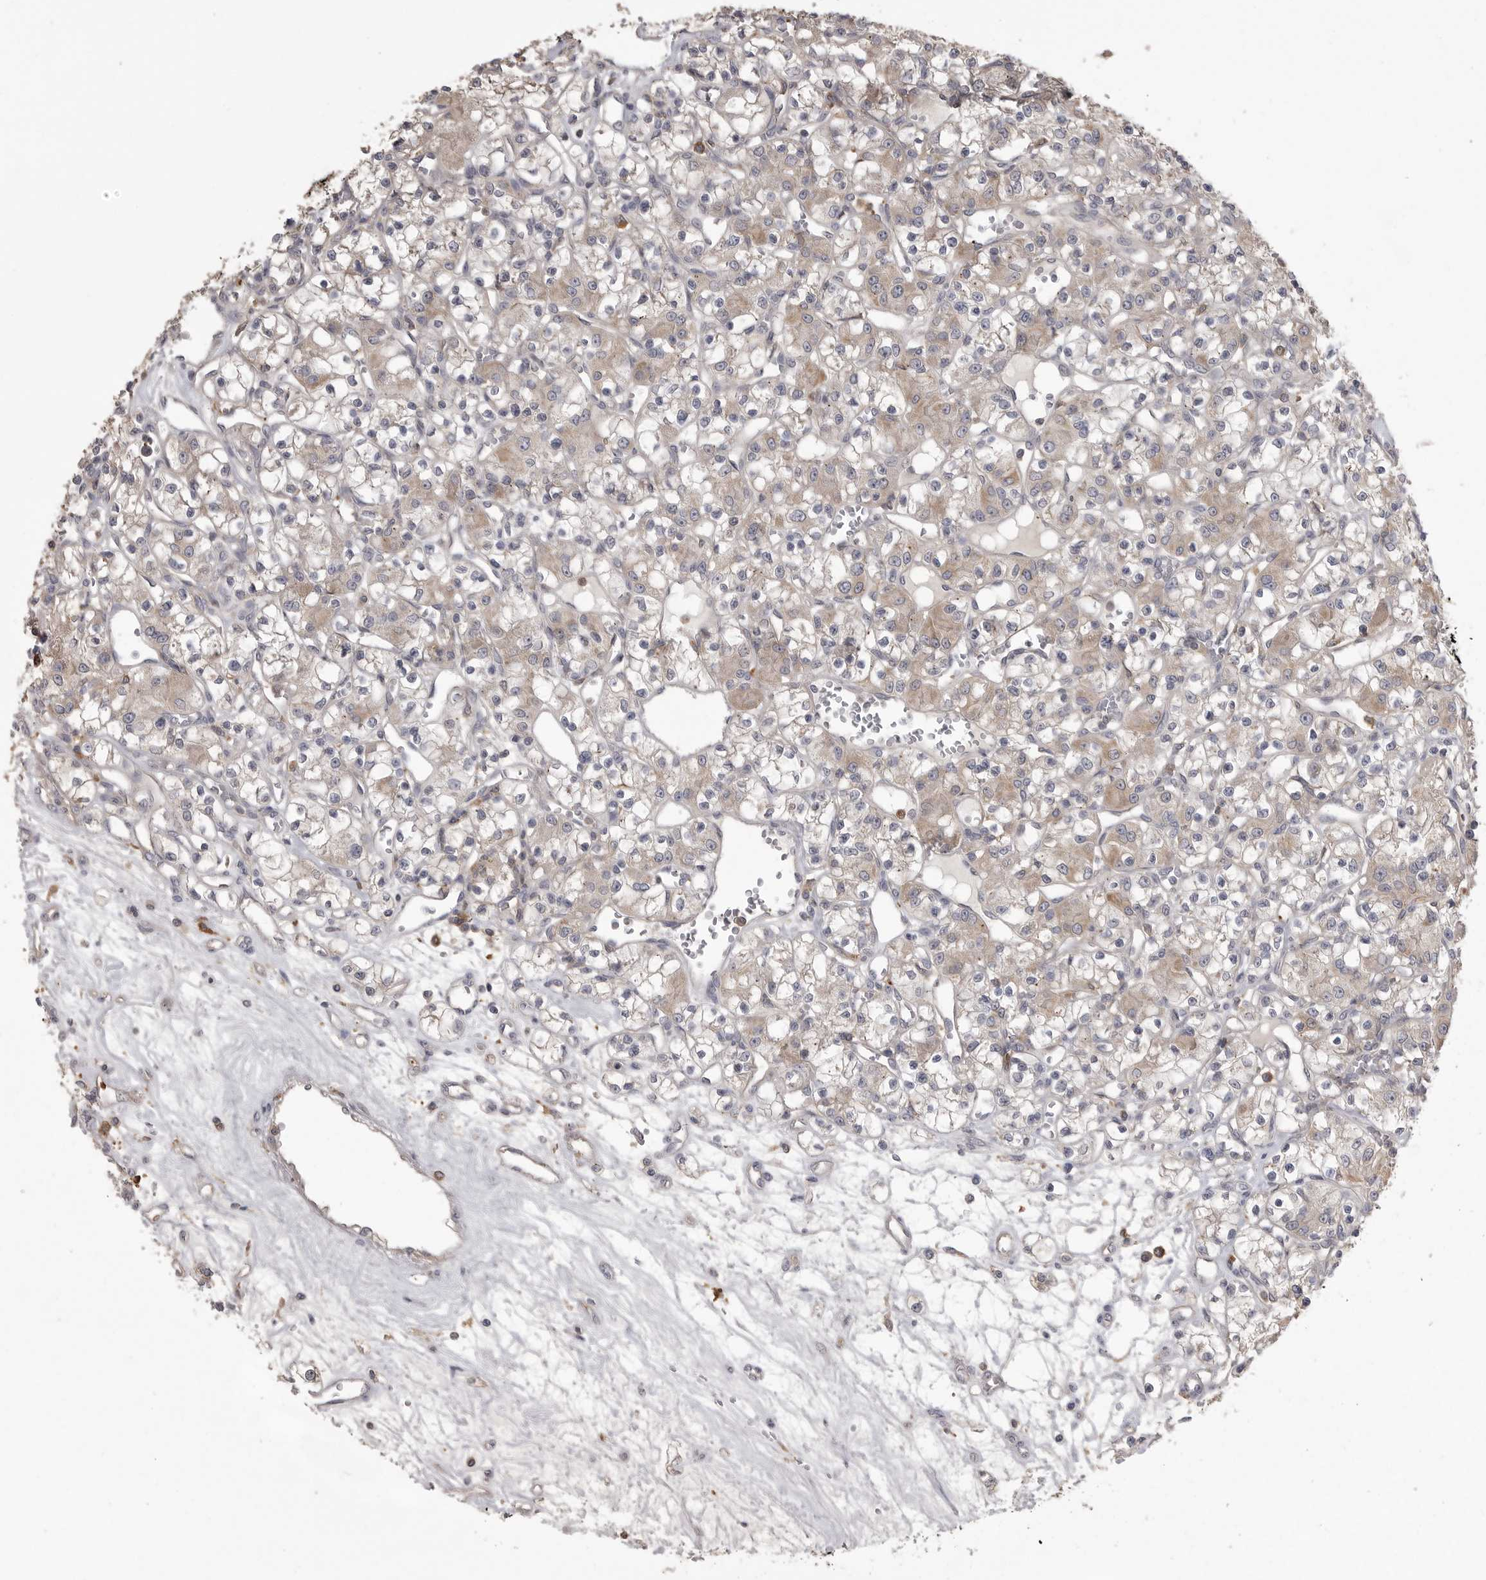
{"staining": {"intensity": "moderate", "quantity": "<25%", "location": "cytoplasmic/membranous"}, "tissue": "renal cancer", "cell_type": "Tumor cells", "image_type": "cancer", "snomed": [{"axis": "morphology", "description": "Adenocarcinoma, NOS"}, {"axis": "topography", "description": "Kidney"}], "caption": "This histopathology image displays immunohistochemistry (IHC) staining of human renal cancer (adenocarcinoma), with low moderate cytoplasmic/membranous staining in about <25% of tumor cells.", "gene": "CMTM6", "patient": {"sex": "female", "age": 59}}